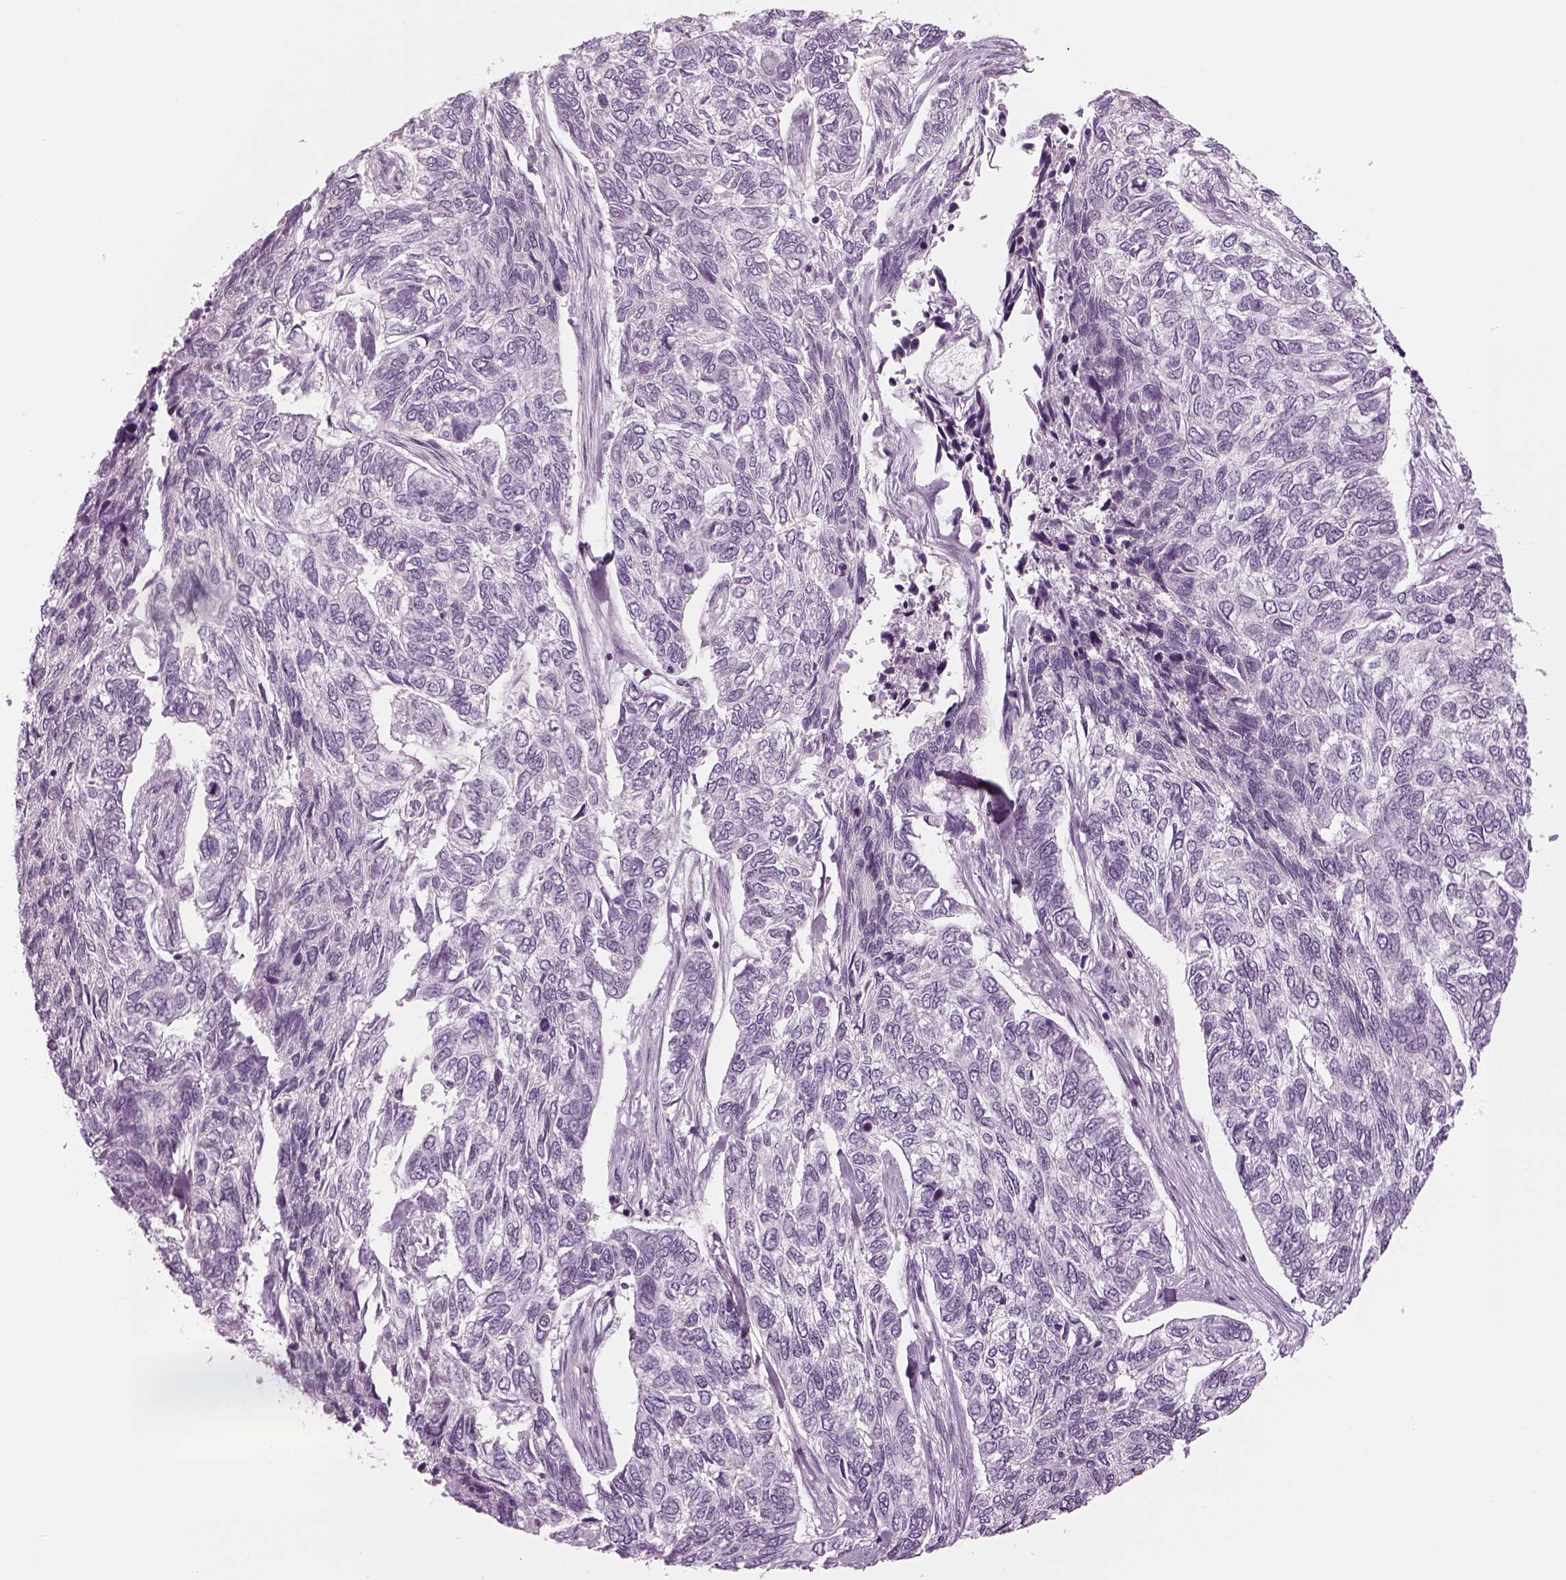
{"staining": {"intensity": "negative", "quantity": "none", "location": "none"}, "tissue": "skin cancer", "cell_type": "Tumor cells", "image_type": "cancer", "snomed": [{"axis": "morphology", "description": "Basal cell carcinoma"}, {"axis": "topography", "description": "Skin"}], "caption": "Histopathology image shows no significant protein staining in tumor cells of skin cancer (basal cell carcinoma). (DAB (3,3'-diaminobenzidine) immunohistochemistry (IHC), high magnification).", "gene": "LRRIQ3", "patient": {"sex": "female", "age": 65}}